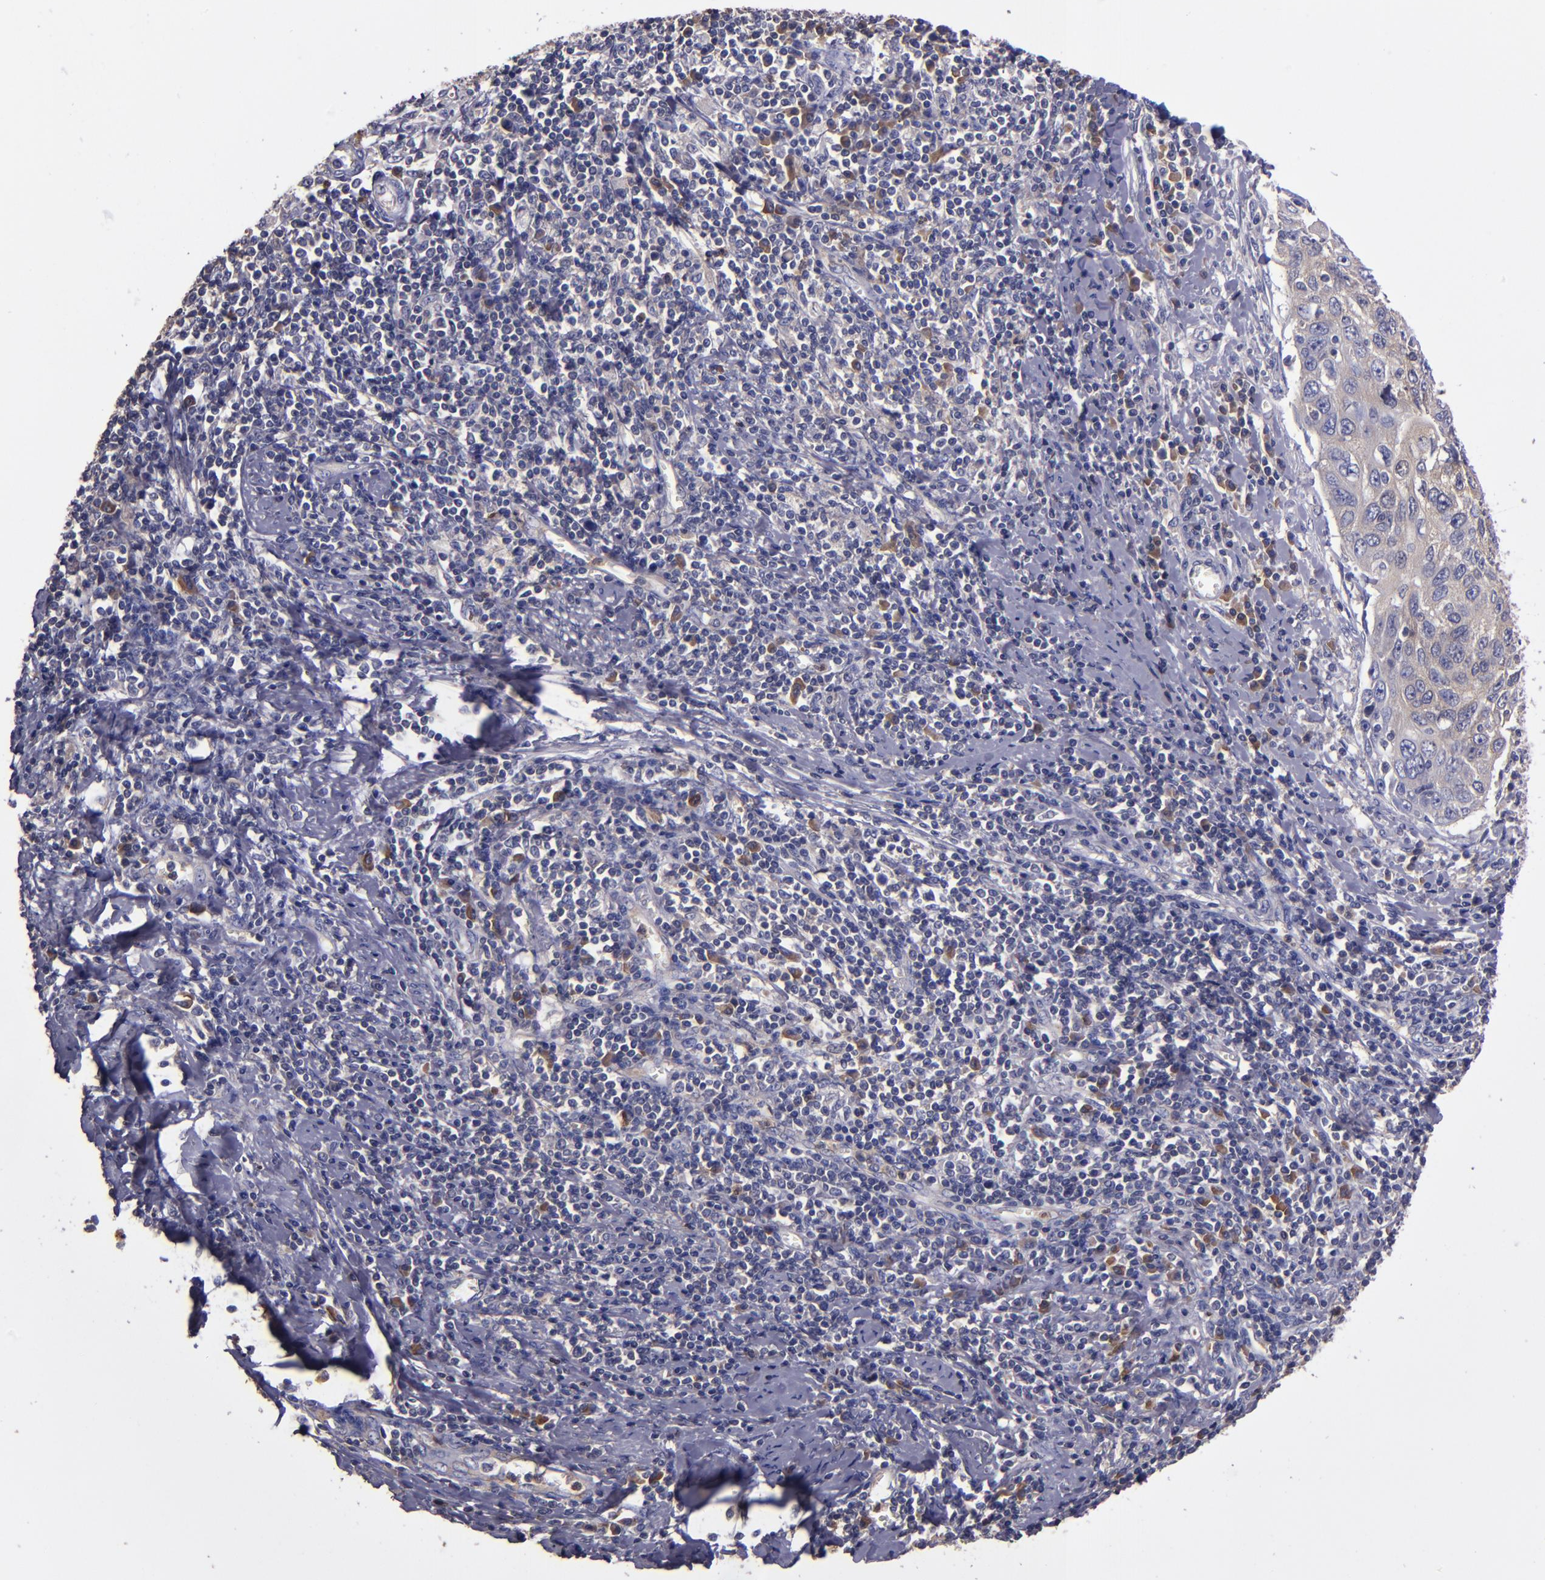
{"staining": {"intensity": "weak", "quantity": "<25%", "location": "cytoplasmic/membranous"}, "tissue": "cervical cancer", "cell_type": "Tumor cells", "image_type": "cancer", "snomed": [{"axis": "morphology", "description": "Squamous cell carcinoma, NOS"}, {"axis": "topography", "description": "Cervix"}], "caption": "Human cervical cancer (squamous cell carcinoma) stained for a protein using immunohistochemistry (IHC) displays no positivity in tumor cells.", "gene": "CARS1", "patient": {"sex": "female", "age": 53}}